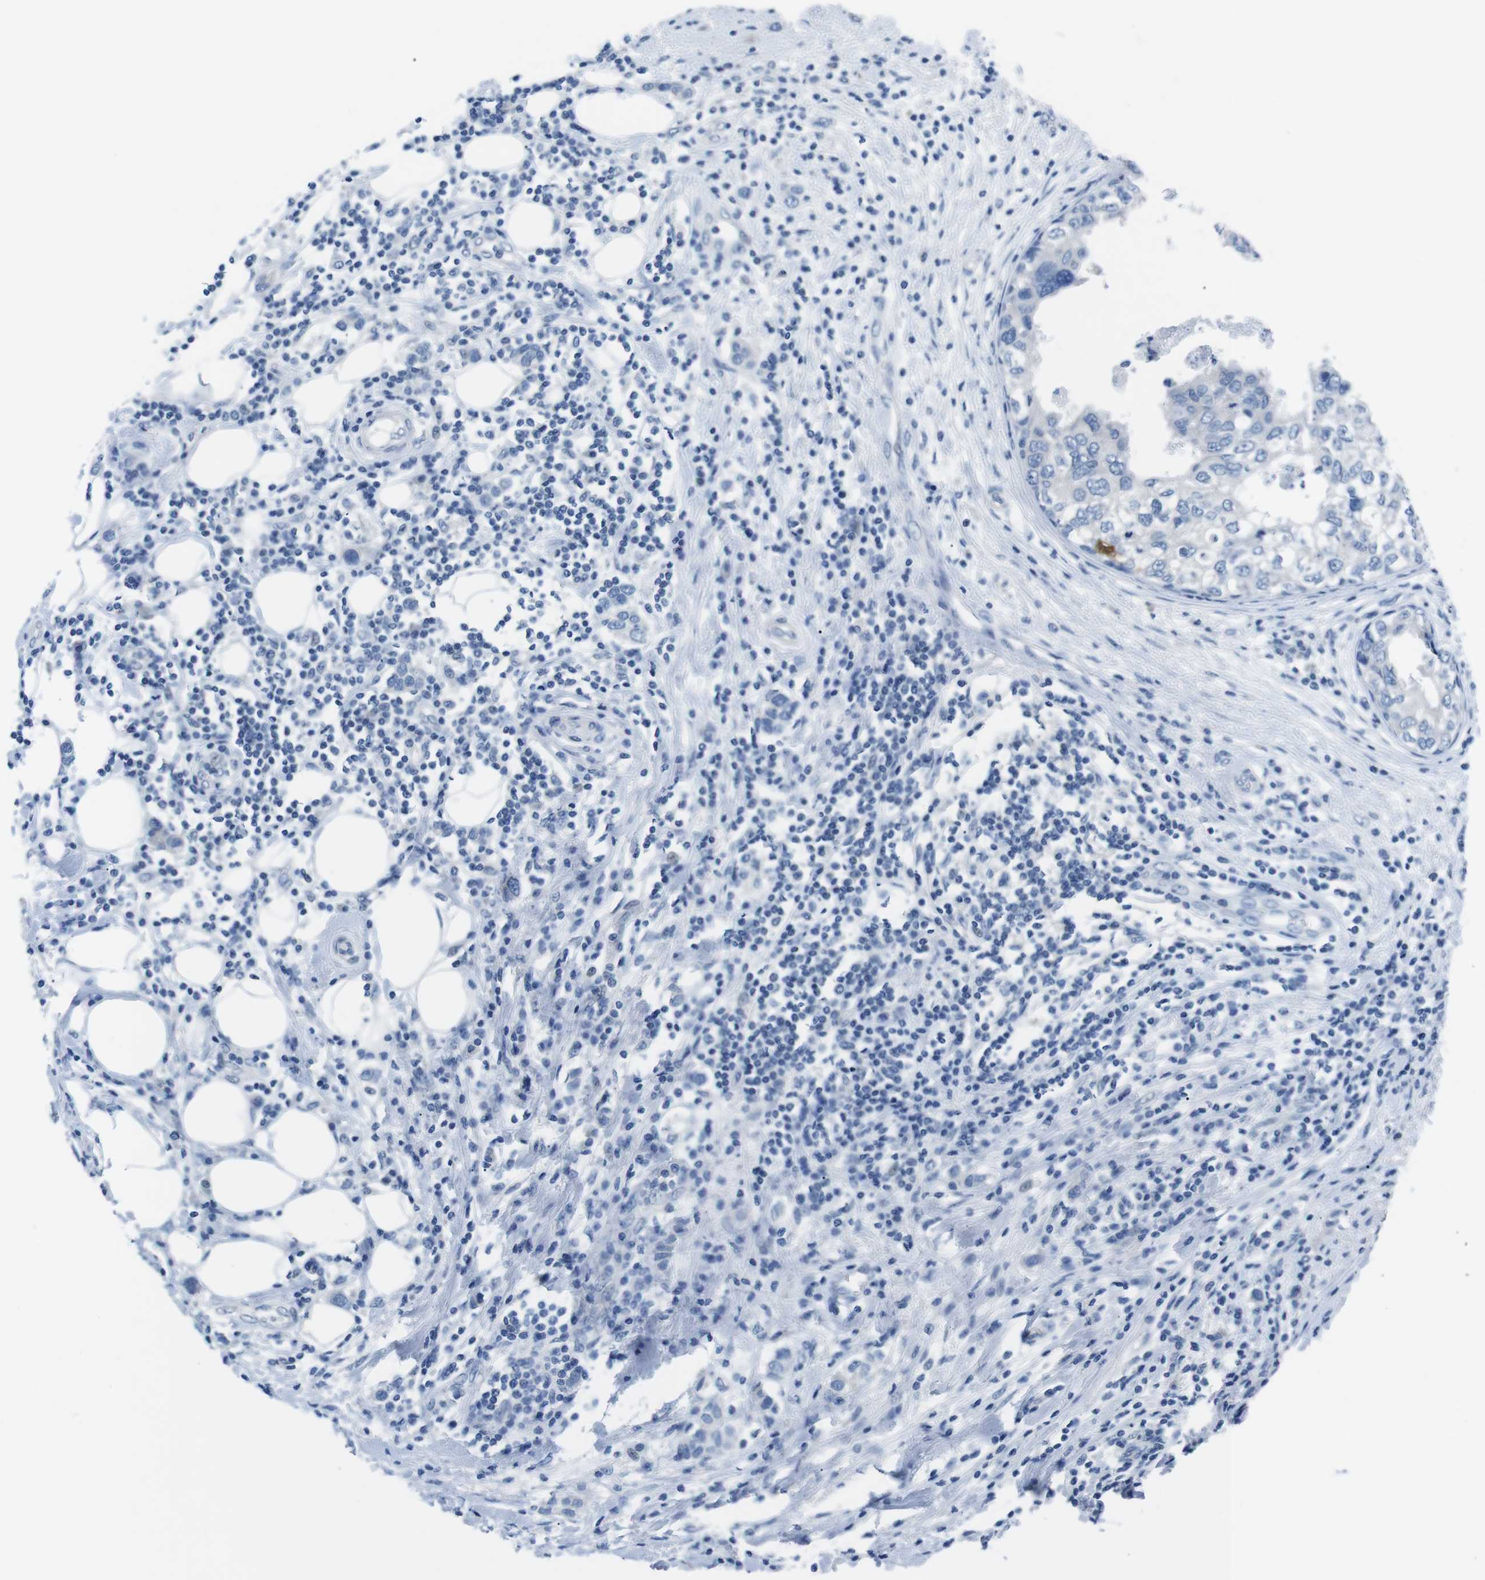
{"staining": {"intensity": "negative", "quantity": "none", "location": "none"}, "tissue": "breast cancer", "cell_type": "Tumor cells", "image_type": "cancer", "snomed": [{"axis": "morphology", "description": "Duct carcinoma"}, {"axis": "topography", "description": "Breast"}], "caption": "DAB (3,3'-diaminobenzidine) immunohistochemical staining of breast cancer (invasive ductal carcinoma) demonstrates no significant staining in tumor cells. (Stains: DAB immunohistochemistry (IHC) with hematoxylin counter stain, Microscopy: brightfield microscopy at high magnification).", "gene": "MUC2", "patient": {"sex": "female", "age": 50}}